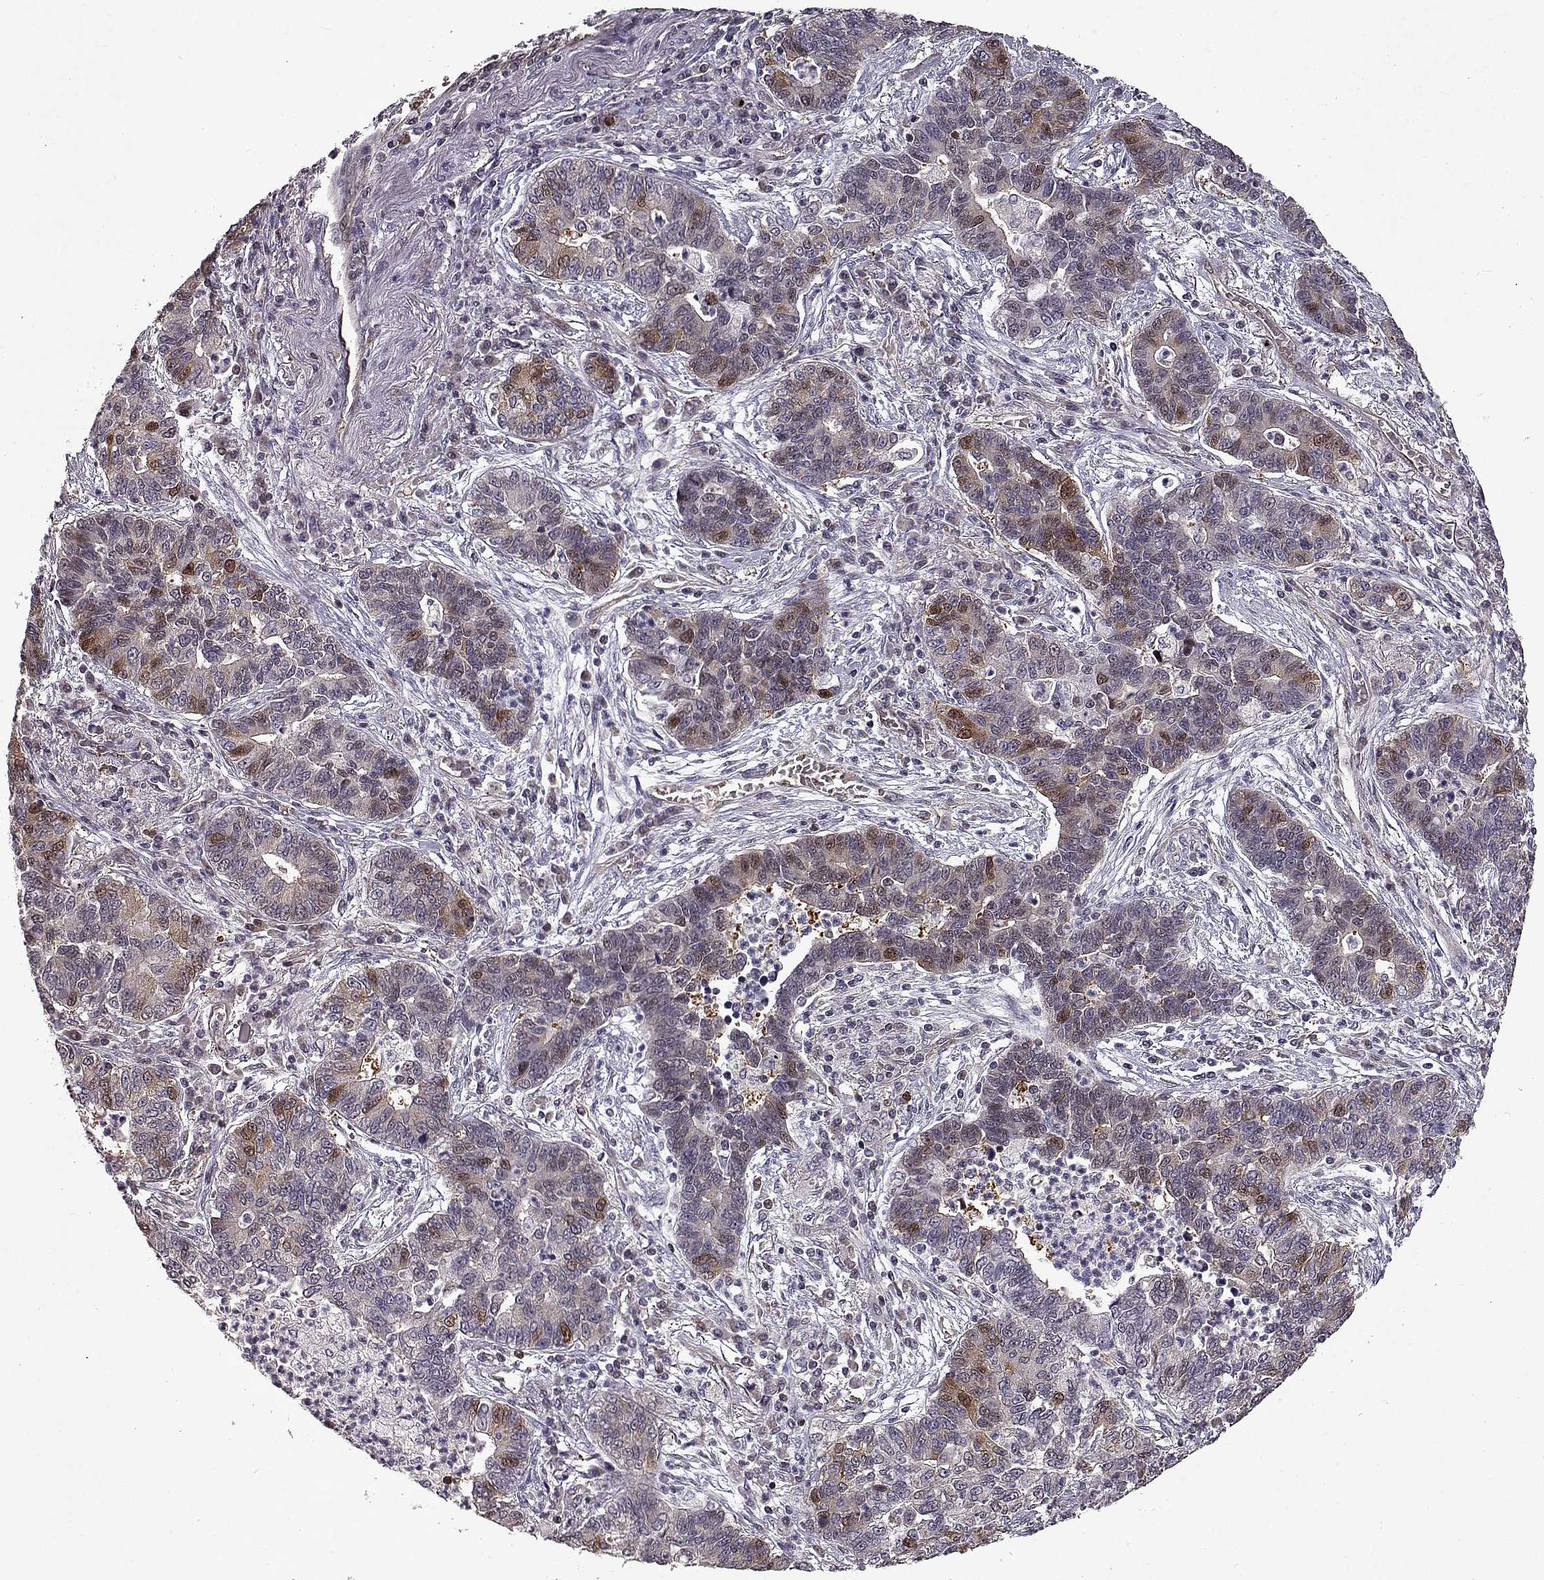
{"staining": {"intensity": "strong", "quantity": "<25%", "location": "nuclear"}, "tissue": "lung cancer", "cell_type": "Tumor cells", "image_type": "cancer", "snomed": [{"axis": "morphology", "description": "Adenocarcinoma, NOS"}, {"axis": "topography", "description": "Lung"}], "caption": "A photomicrograph of human lung cancer stained for a protein reveals strong nuclear brown staining in tumor cells. (DAB (3,3'-diaminobenzidine) IHC with brightfield microscopy, high magnification).", "gene": "RANBP1", "patient": {"sex": "female", "age": 57}}